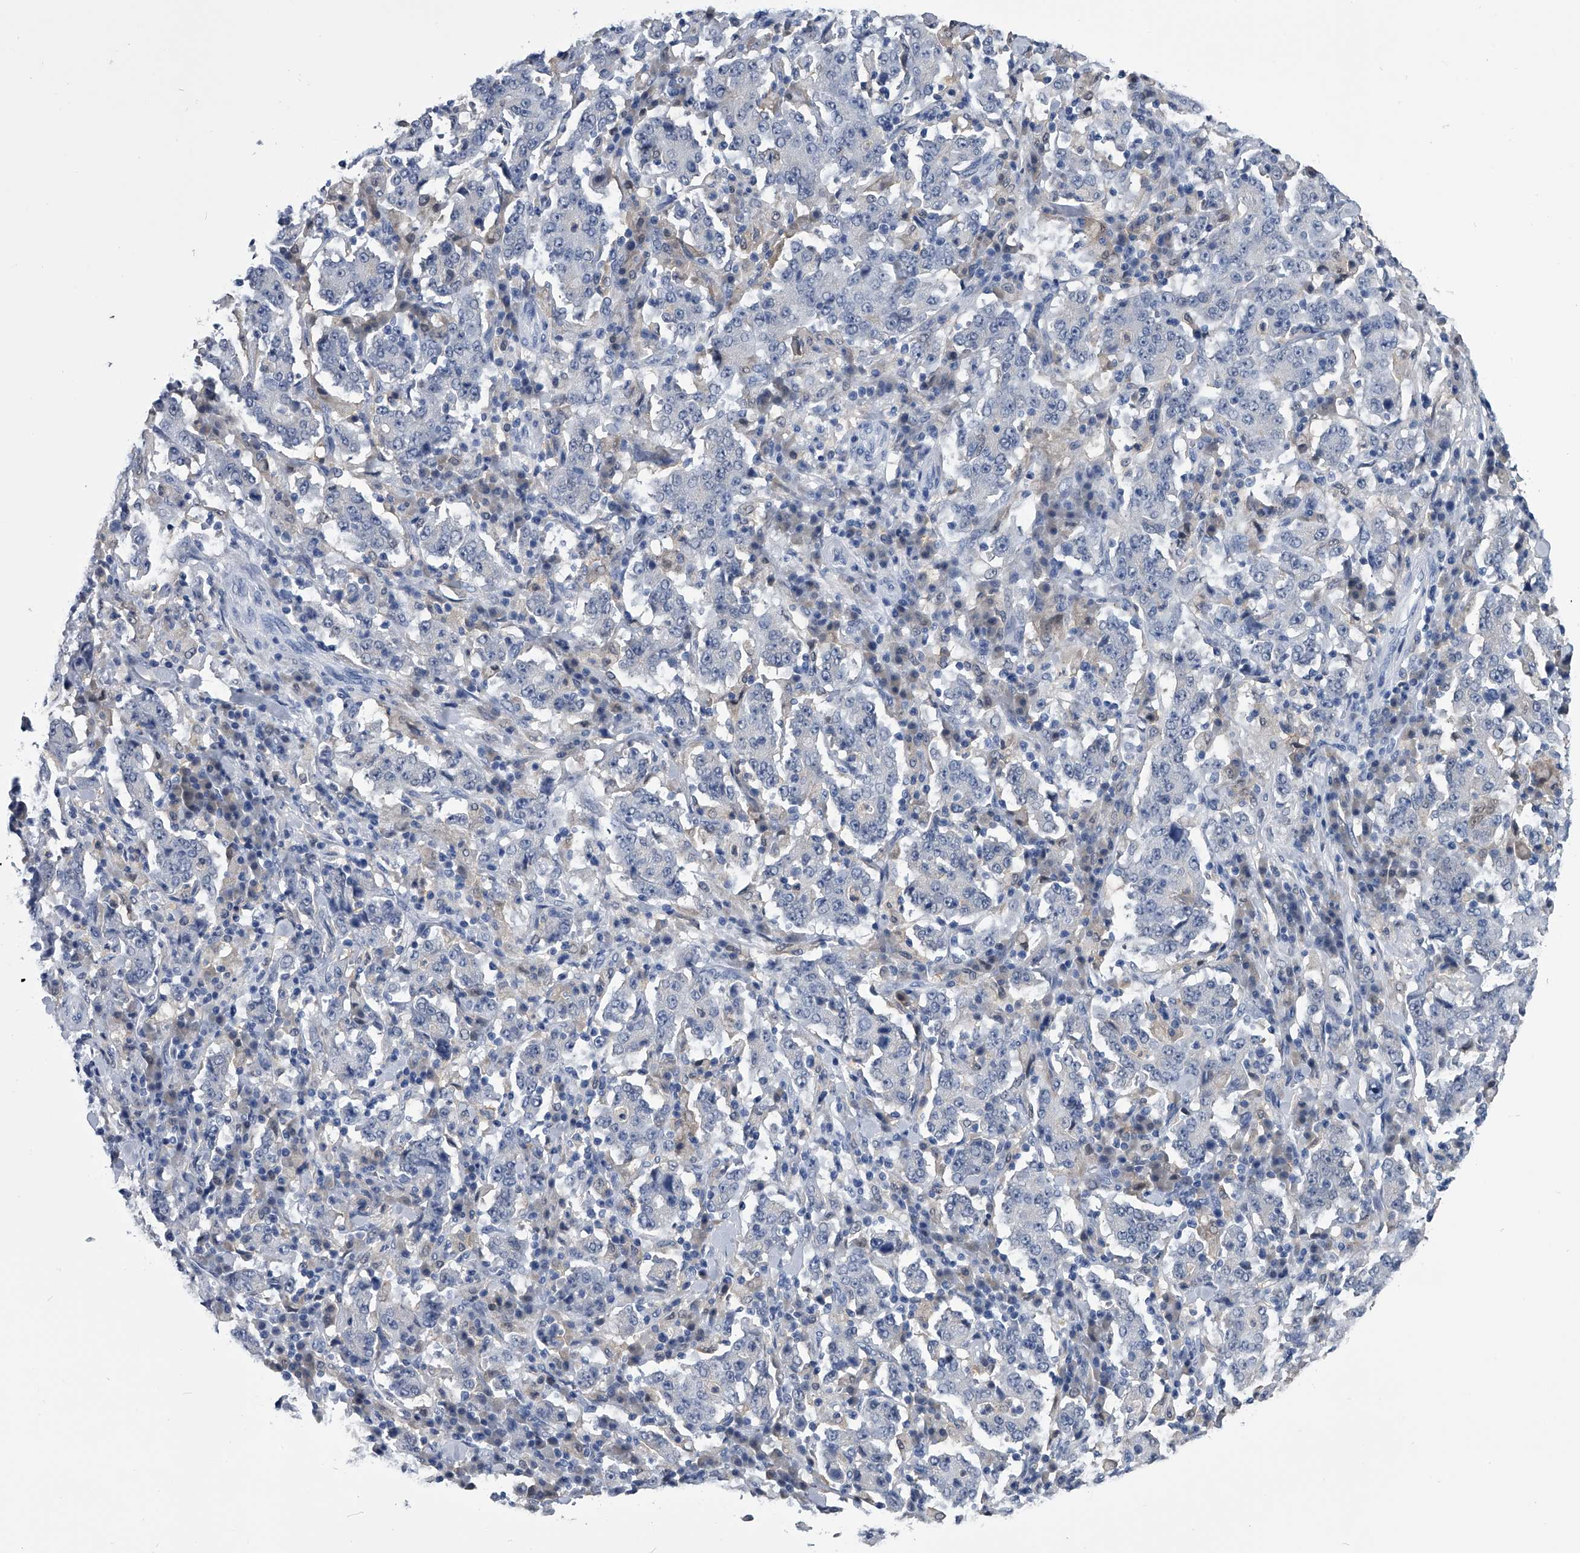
{"staining": {"intensity": "weak", "quantity": "<25%", "location": "cytoplasmic/membranous"}, "tissue": "stomach cancer", "cell_type": "Tumor cells", "image_type": "cancer", "snomed": [{"axis": "morphology", "description": "Normal tissue, NOS"}, {"axis": "morphology", "description": "Adenocarcinoma, NOS"}, {"axis": "topography", "description": "Stomach, upper"}, {"axis": "topography", "description": "Stomach"}], "caption": "High magnification brightfield microscopy of stomach cancer (adenocarcinoma) stained with DAB (3,3'-diaminobenzidine) (brown) and counterstained with hematoxylin (blue): tumor cells show no significant staining.", "gene": "PDXK", "patient": {"sex": "male", "age": 59}}